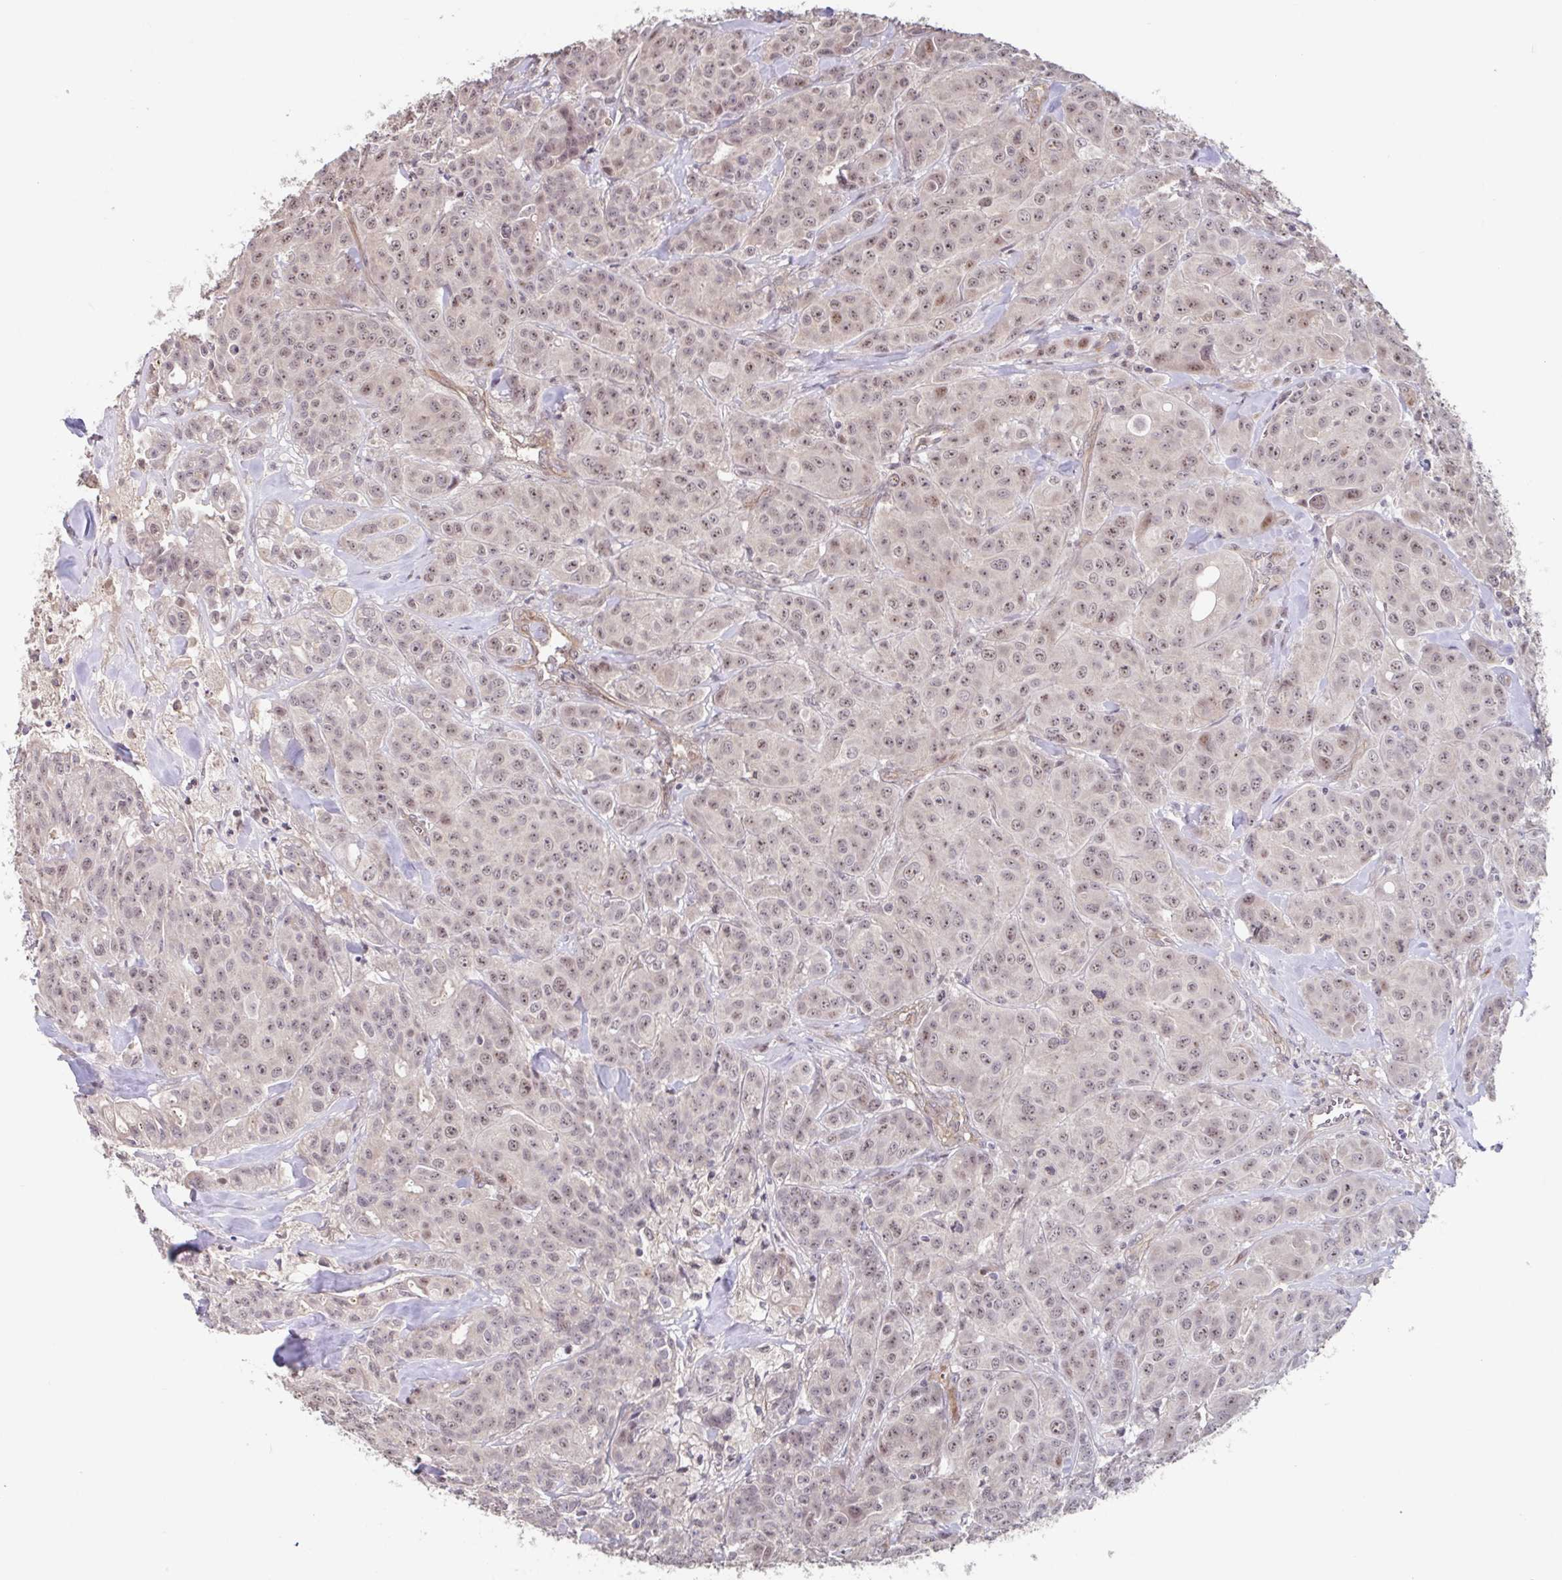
{"staining": {"intensity": "weak", "quantity": ">75%", "location": "nuclear"}, "tissue": "breast cancer", "cell_type": "Tumor cells", "image_type": "cancer", "snomed": [{"axis": "morphology", "description": "Normal tissue, NOS"}, {"axis": "morphology", "description": "Duct carcinoma"}, {"axis": "topography", "description": "Breast"}], "caption": "High-power microscopy captured an immunohistochemistry (IHC) image of breast cancer, revealing weak nuclear positivity in approximately >75% of tumor cells. (DAB (3,3'-diaminobenzidine) IHC, brown staining for protein, blue staining for nuclei).", "gene": "STYXL1", "patient": {"sex": "female", "age": 43}}